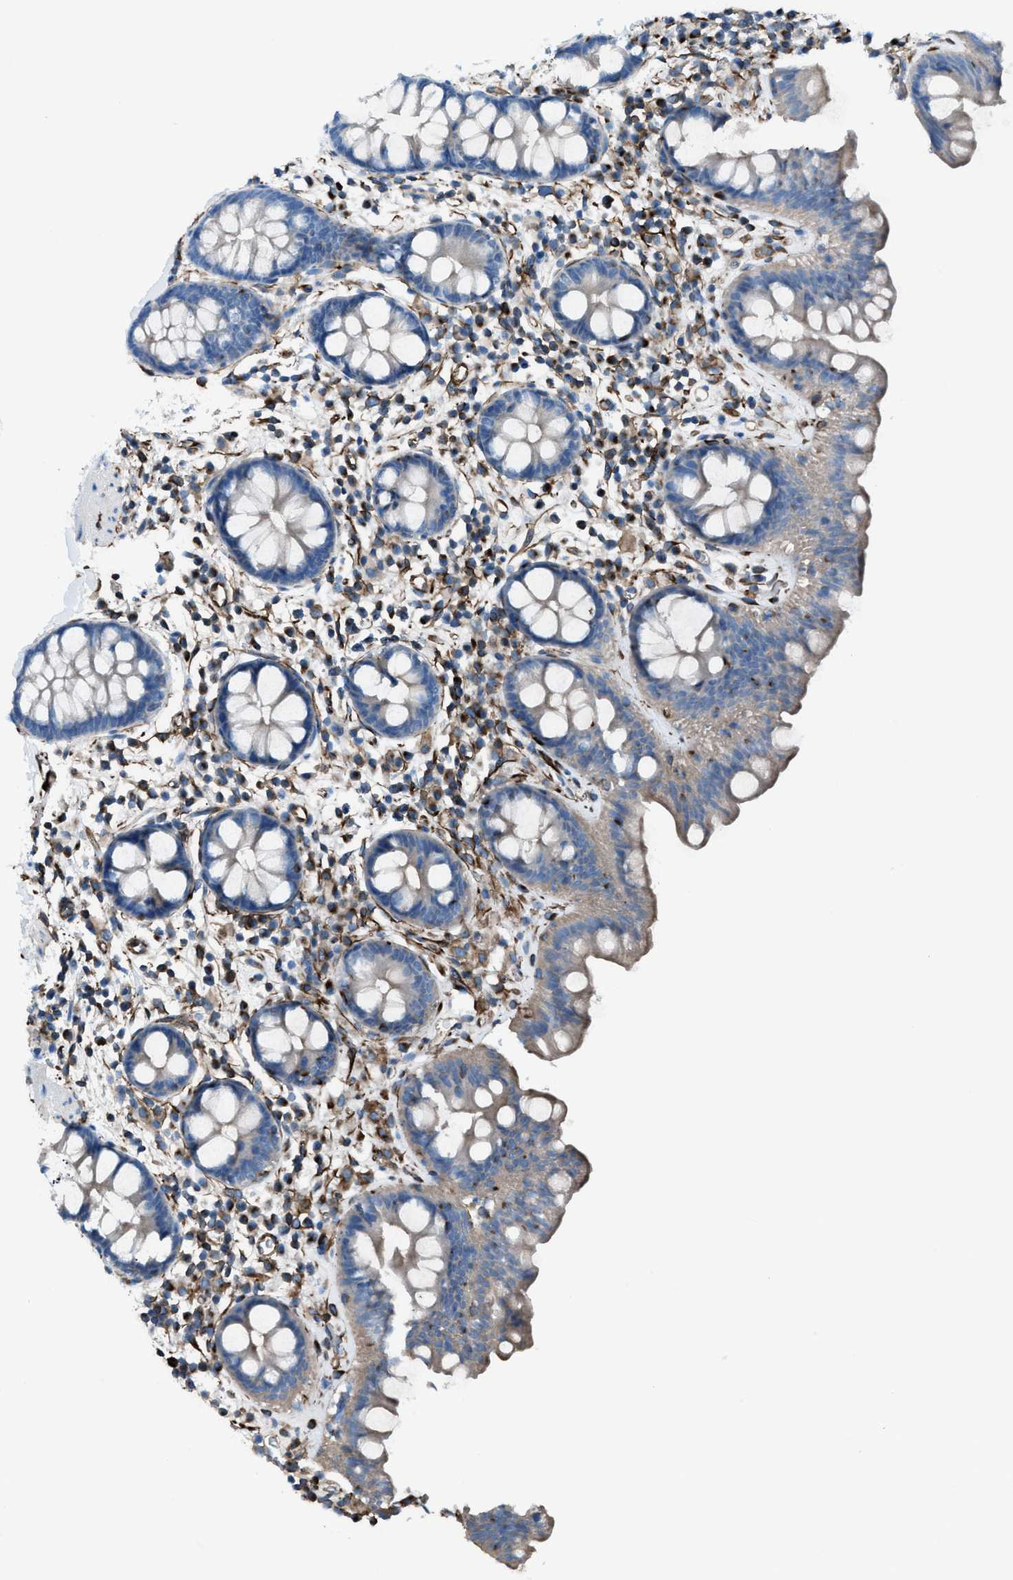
{"staining": {"intensity": "strong", "quantity": ">75%", "location": "cytoplasmic/membranous"}, "tissue": "colon", "cell_type": "Endothelial cells", "image_type": "normal", "snomed": [{"axis": "morphology", "description": "Normal tissue, NOS"}, {"axis": "topography", "description": "Colon"}], "caption": "Colon was stained to show a protein in brown. There is high levels of strong cytoplasmic/membranous positivity in approximately >75% of endothelial cells. The staining was performed using DAB (3,3'-diaminobenzidine) to visualize the protein expression in brown, while the nuclei were stained in blue with hematoxylin (Magnification: 20x).", "gene": "CABP7", "patient": {"sex": "female", "age": 80}}